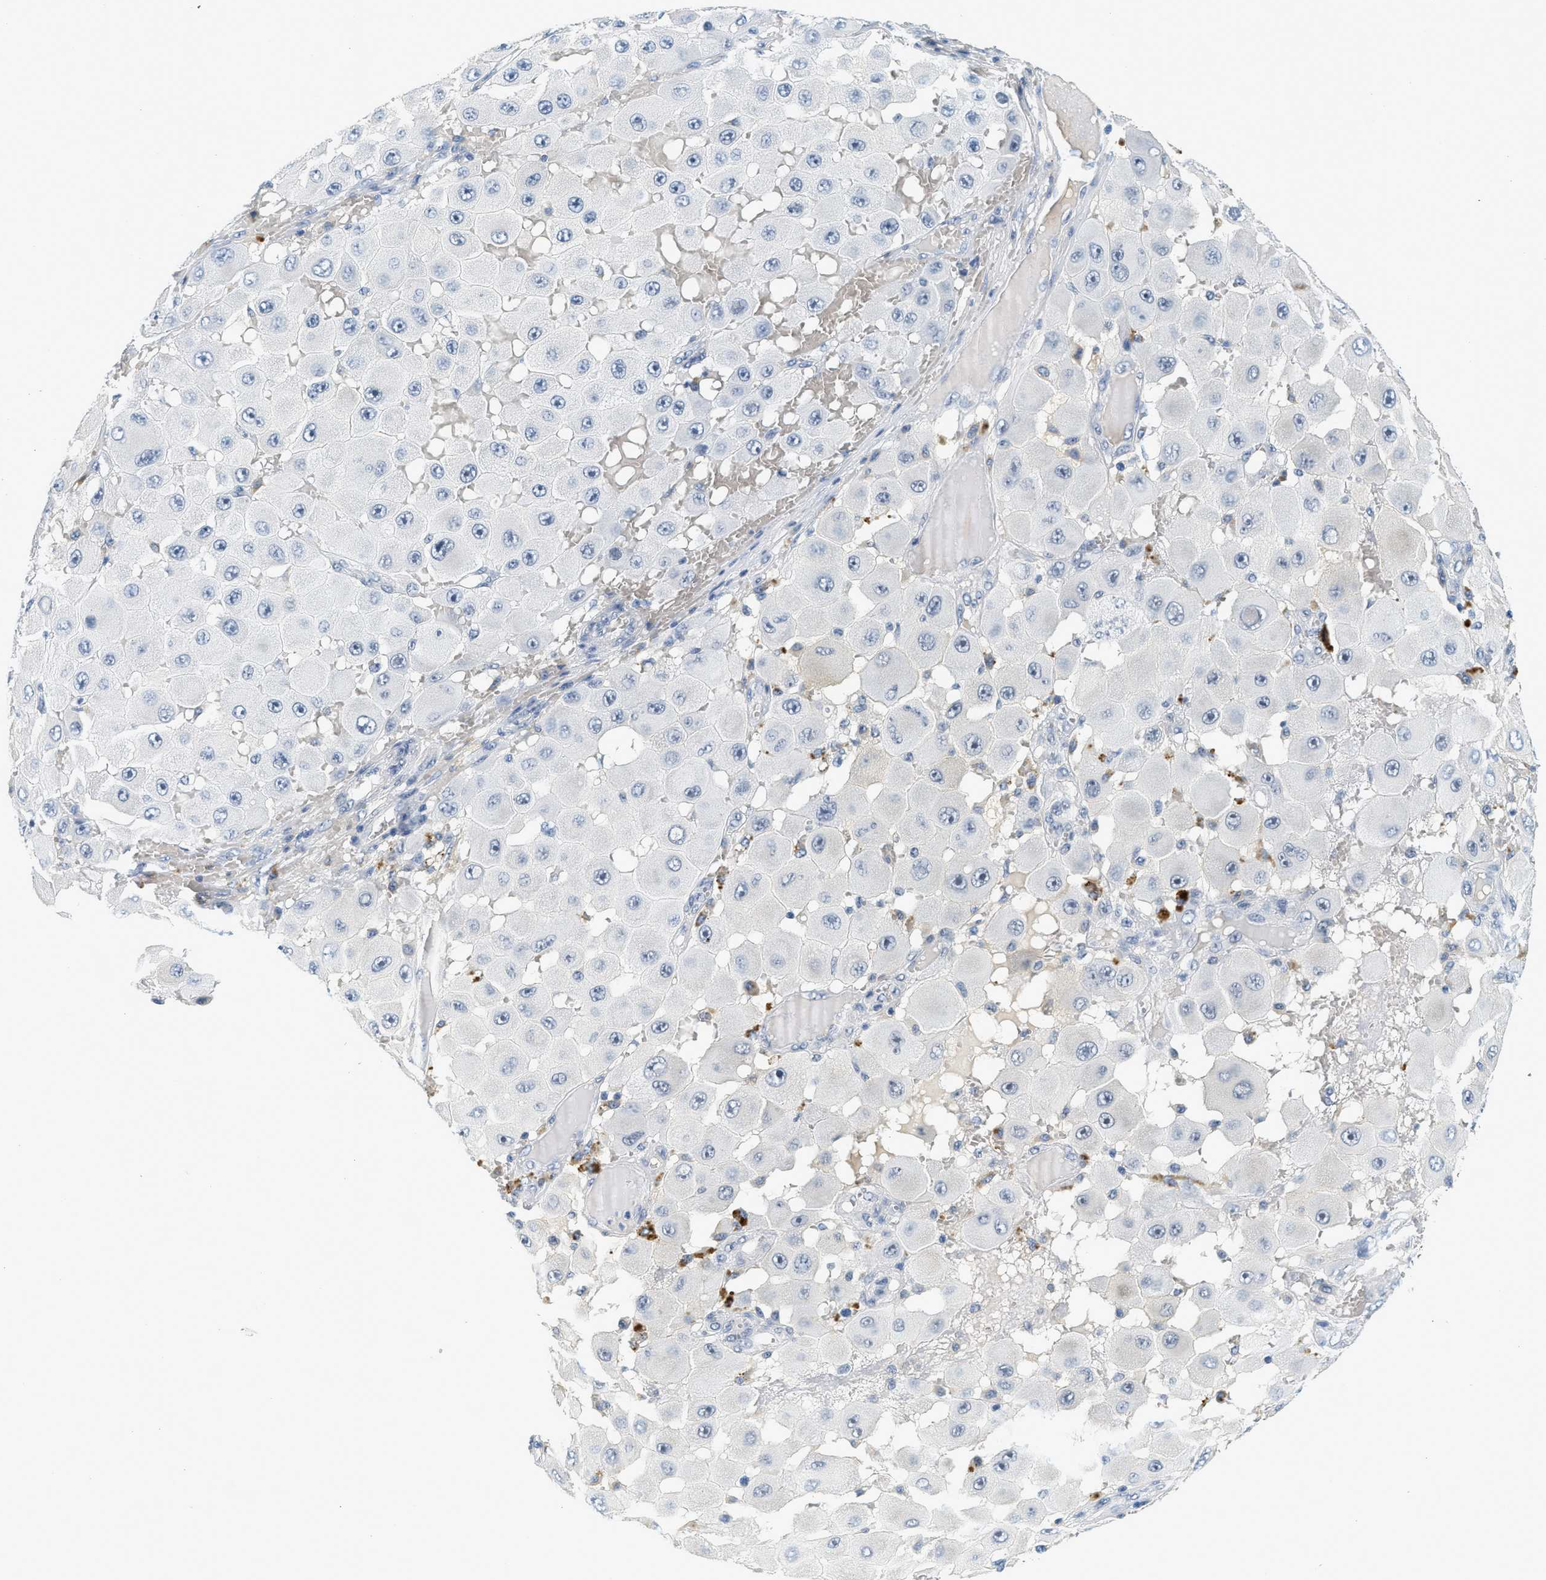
{"staining": {"intensity": "negative", "quantity": "none", "location": "none"}, "tissue": "melanoma", "cell_type": "Tumor cells", "image_type": "cancer", "snomed": [{"axis": "morphology", "description": "Malignant melanoma, NOS"}, {"axis": "topography", "description": "Skin"}], "caption": "Immunohistochemical staining of melanoma shows no significant positivity in tumor cells.", "gene": "MZF1", "patient": {"sex": "female", "age": 81}}